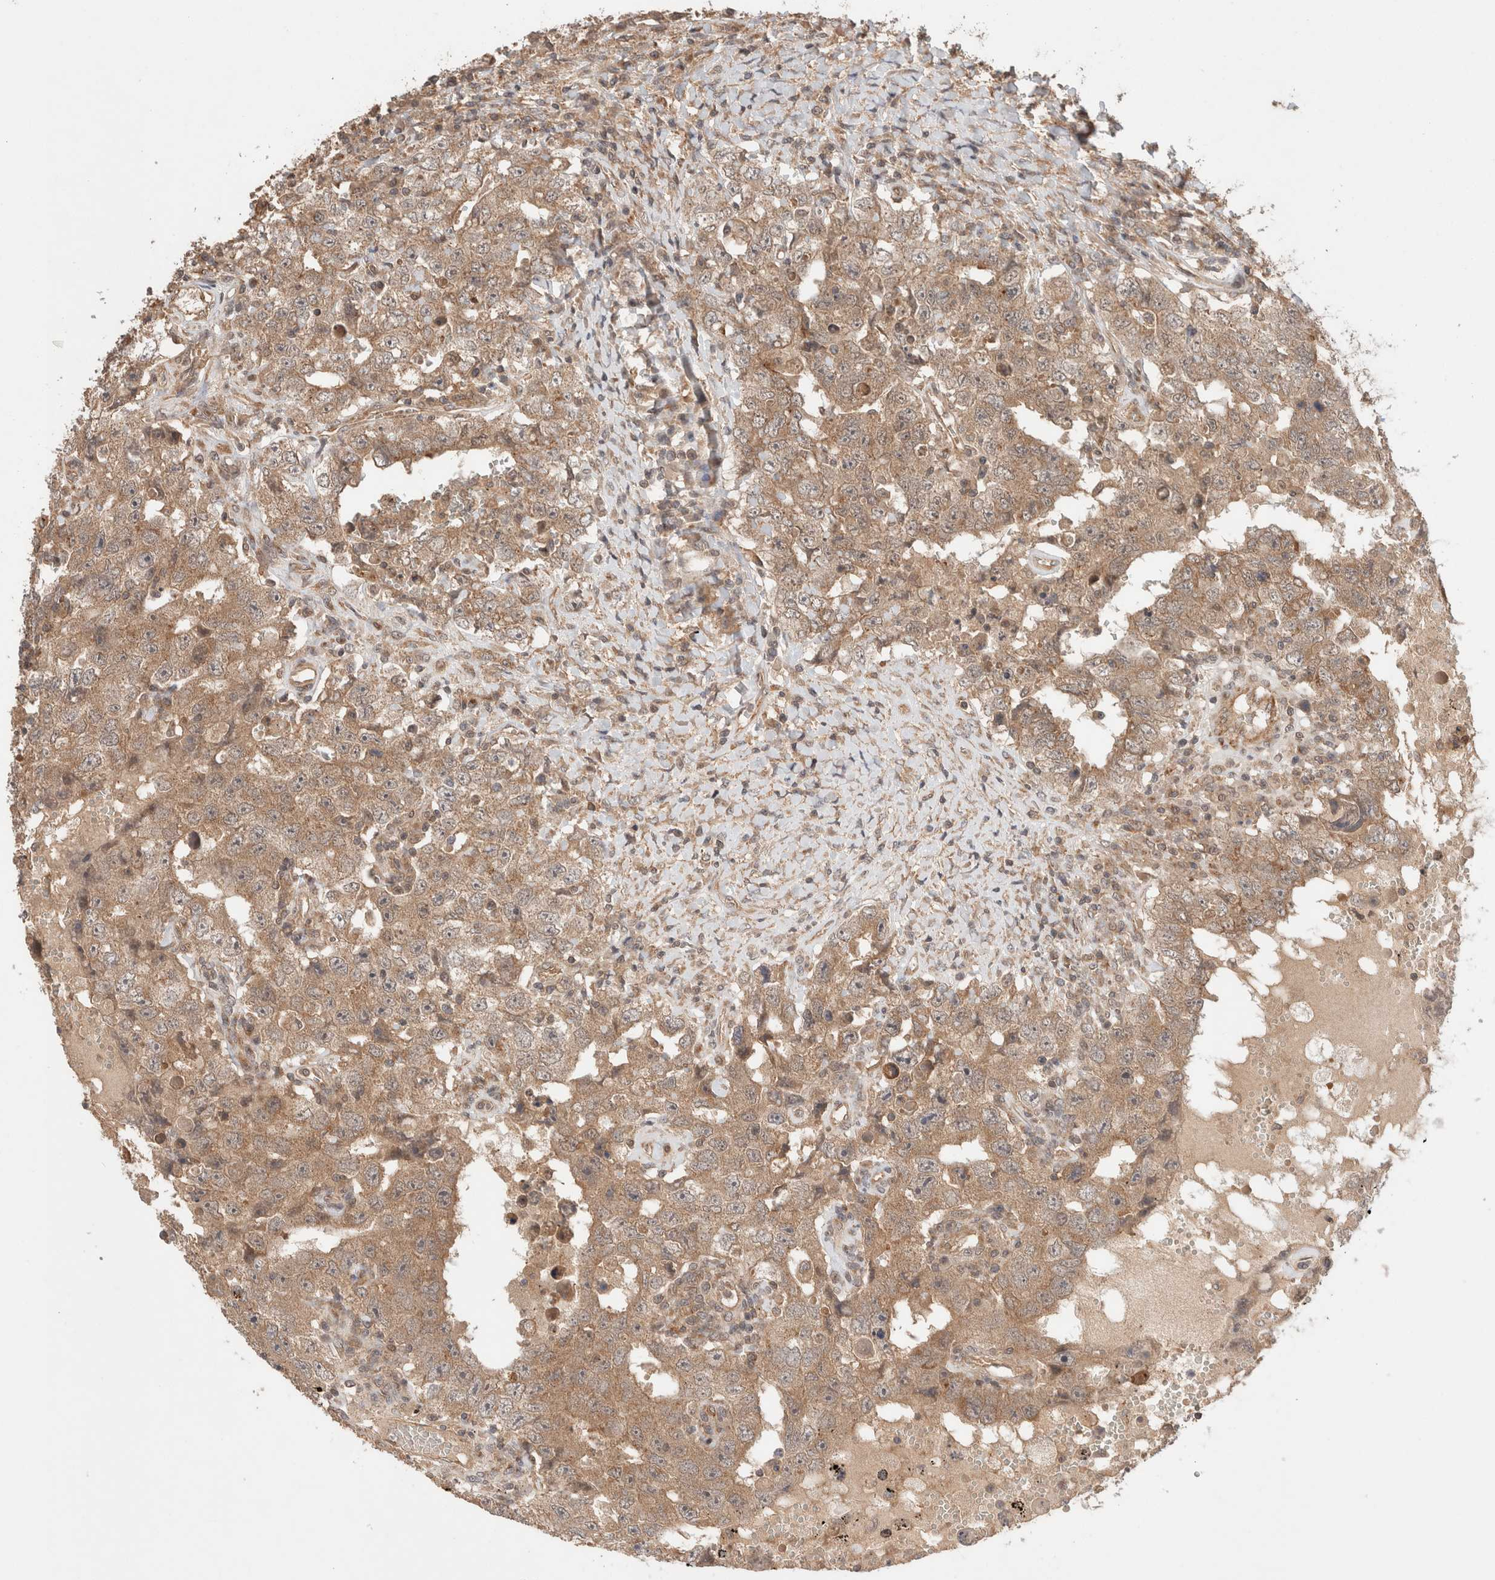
{"staining": {"intensity": "moderate", "quantity": ">75%", "location": "cytoplasmic/membranous"}, "tissue": "testis cancer", "cell_type": "Tumor cells", "image_type": "cancer", "snomed": [{"axis": "morphology", "description": "Carcinoma, Embryonal, NOS"}, {"axis": "topography", "description": "Testis"}], "caption": "This is a micrograph of immunohistochemistry (IHC) staining of testis cancer, which shows moderate positivity in the cytoplasmic/membranous of tumor cells.", "gene": "SIKE1", "patient": {"sex": "male", "age": 26}}